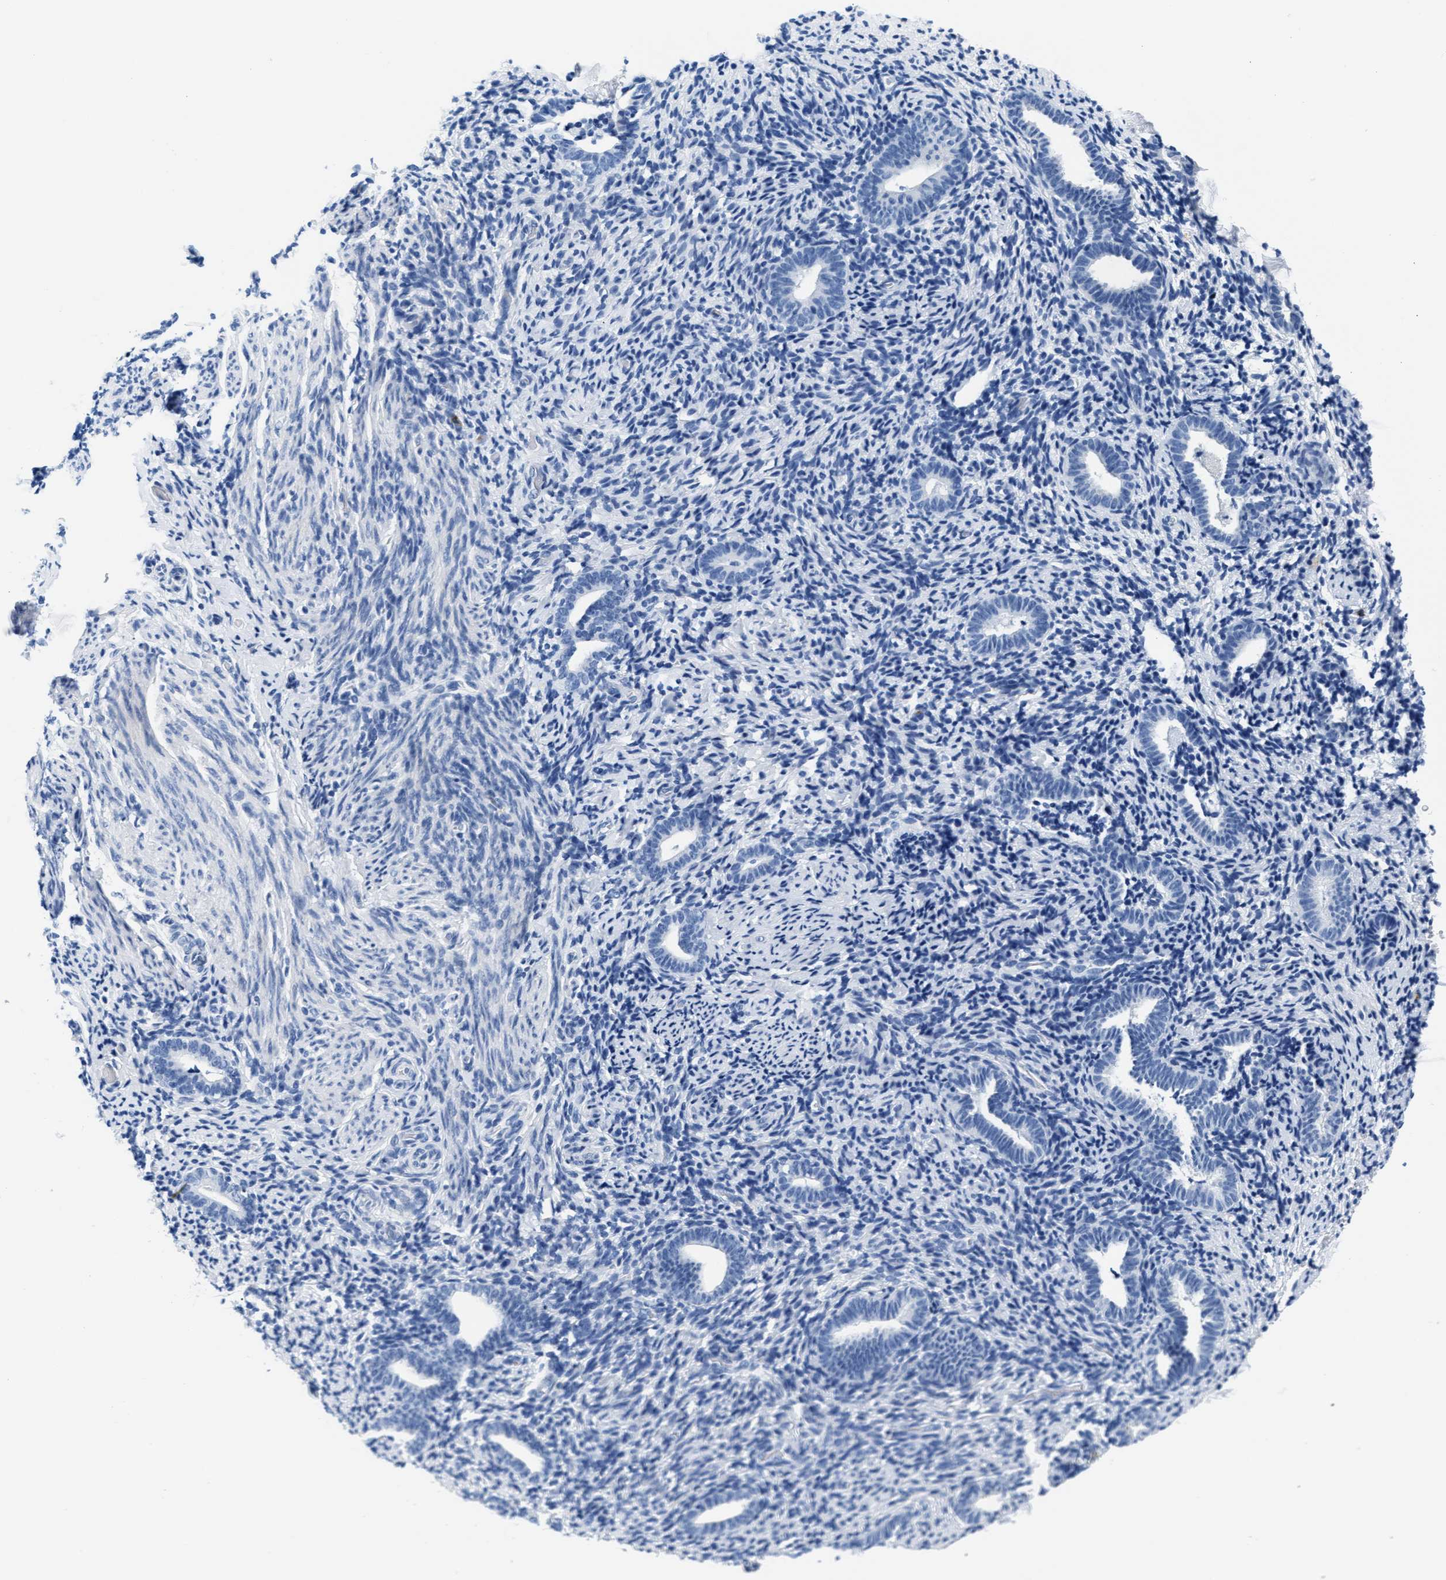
{"staining": {"intensity": "negative", "quantity": "none", "location": "none"}, "tissue": "endometrium", "cell_type": "Cells in endometrial stroma", "image_type": "normal", "snomed": [{"axis": "morphology", "description": "Normal tissue, NOS"}, {"axis": "topography", "description": "Endometrium"}], "caption": "Photomicrograph shows no protein positivity in cells in endometrial stroma of benign endometrium.", "gene": "MMP8", "patient": {"sex": "female", "age": 51}}